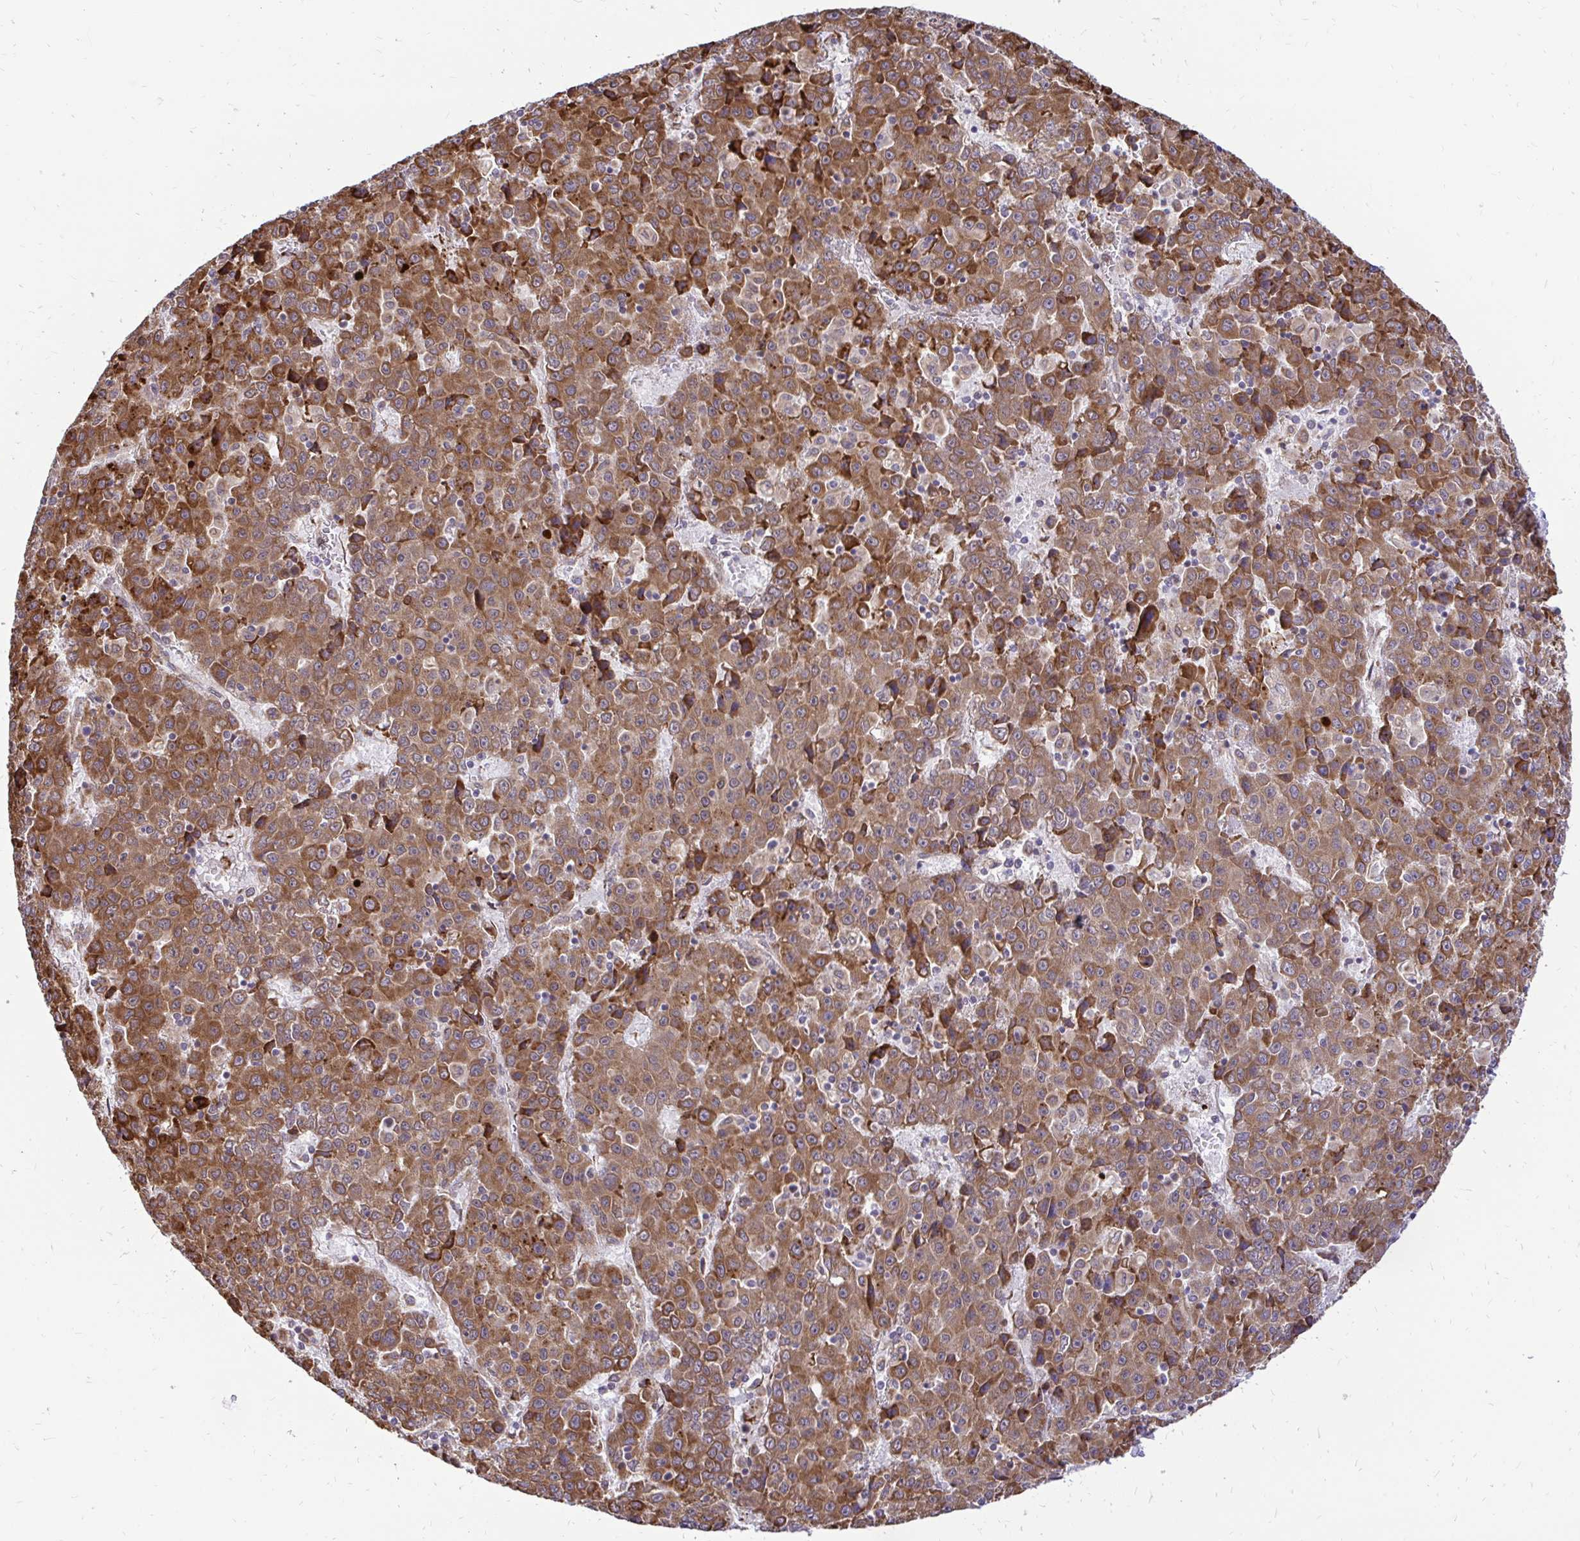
{"staining": {"intensity": "strong", "quantity": ">75%", "location": "cytoplasmic/membranous"}, "tissue": "liver cancer", "cell_type": "Tumor cells", "image_type": "cancer", "snomed": [{"axis": "morphology", "description": "Carcinoma, Hepatocellular, NOS"}, {"axis": "topography", "description": "Liver"}], "caption": "Immunohistochemistry of liver hepatocellular carcinoma exhibits high levels of strong cytoplasmic/membranous staining in approximately >75% of tumor cells.", "gene": "NAALAD2", "patient": {"sex": "female", "age": 53}}